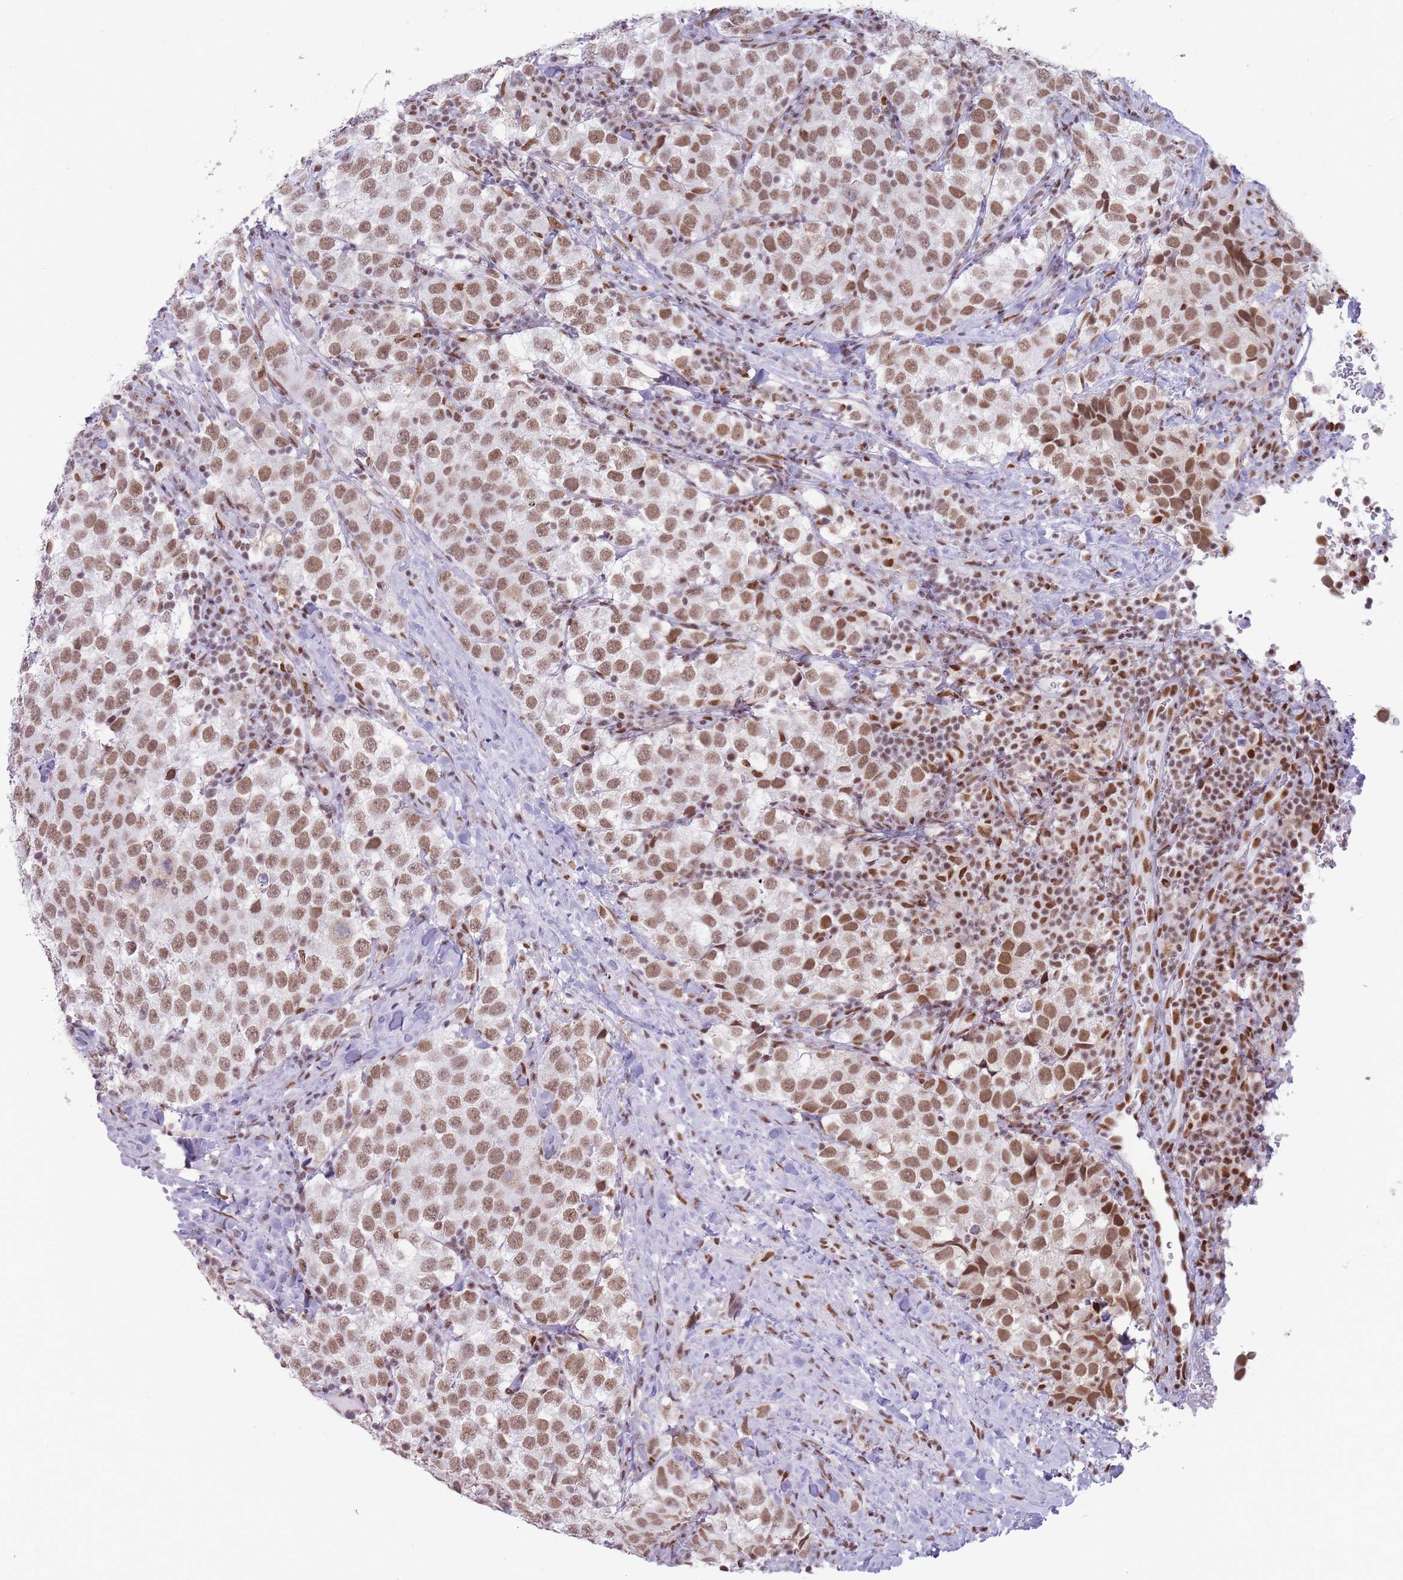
{"staining": {"intensity": "moderate", "quantity": ">75%", "location": "nuclear"}, "tissue": "testis cancer", "cell_type": "Tumor cells", "image_type": "cancer", "snomed": [{"axis": "morphology", "description": "Seminoma, NOS"}, {"axis": "topography", "description": "Testis"}], "caption": "This is a histology image of IHC staining of testis cancer (seminoma), which shows moderate positivity in the nuclear of tumor cells.", "gene": "HNRNPUL1", "patient": {"sex": "male", "age": 34}}